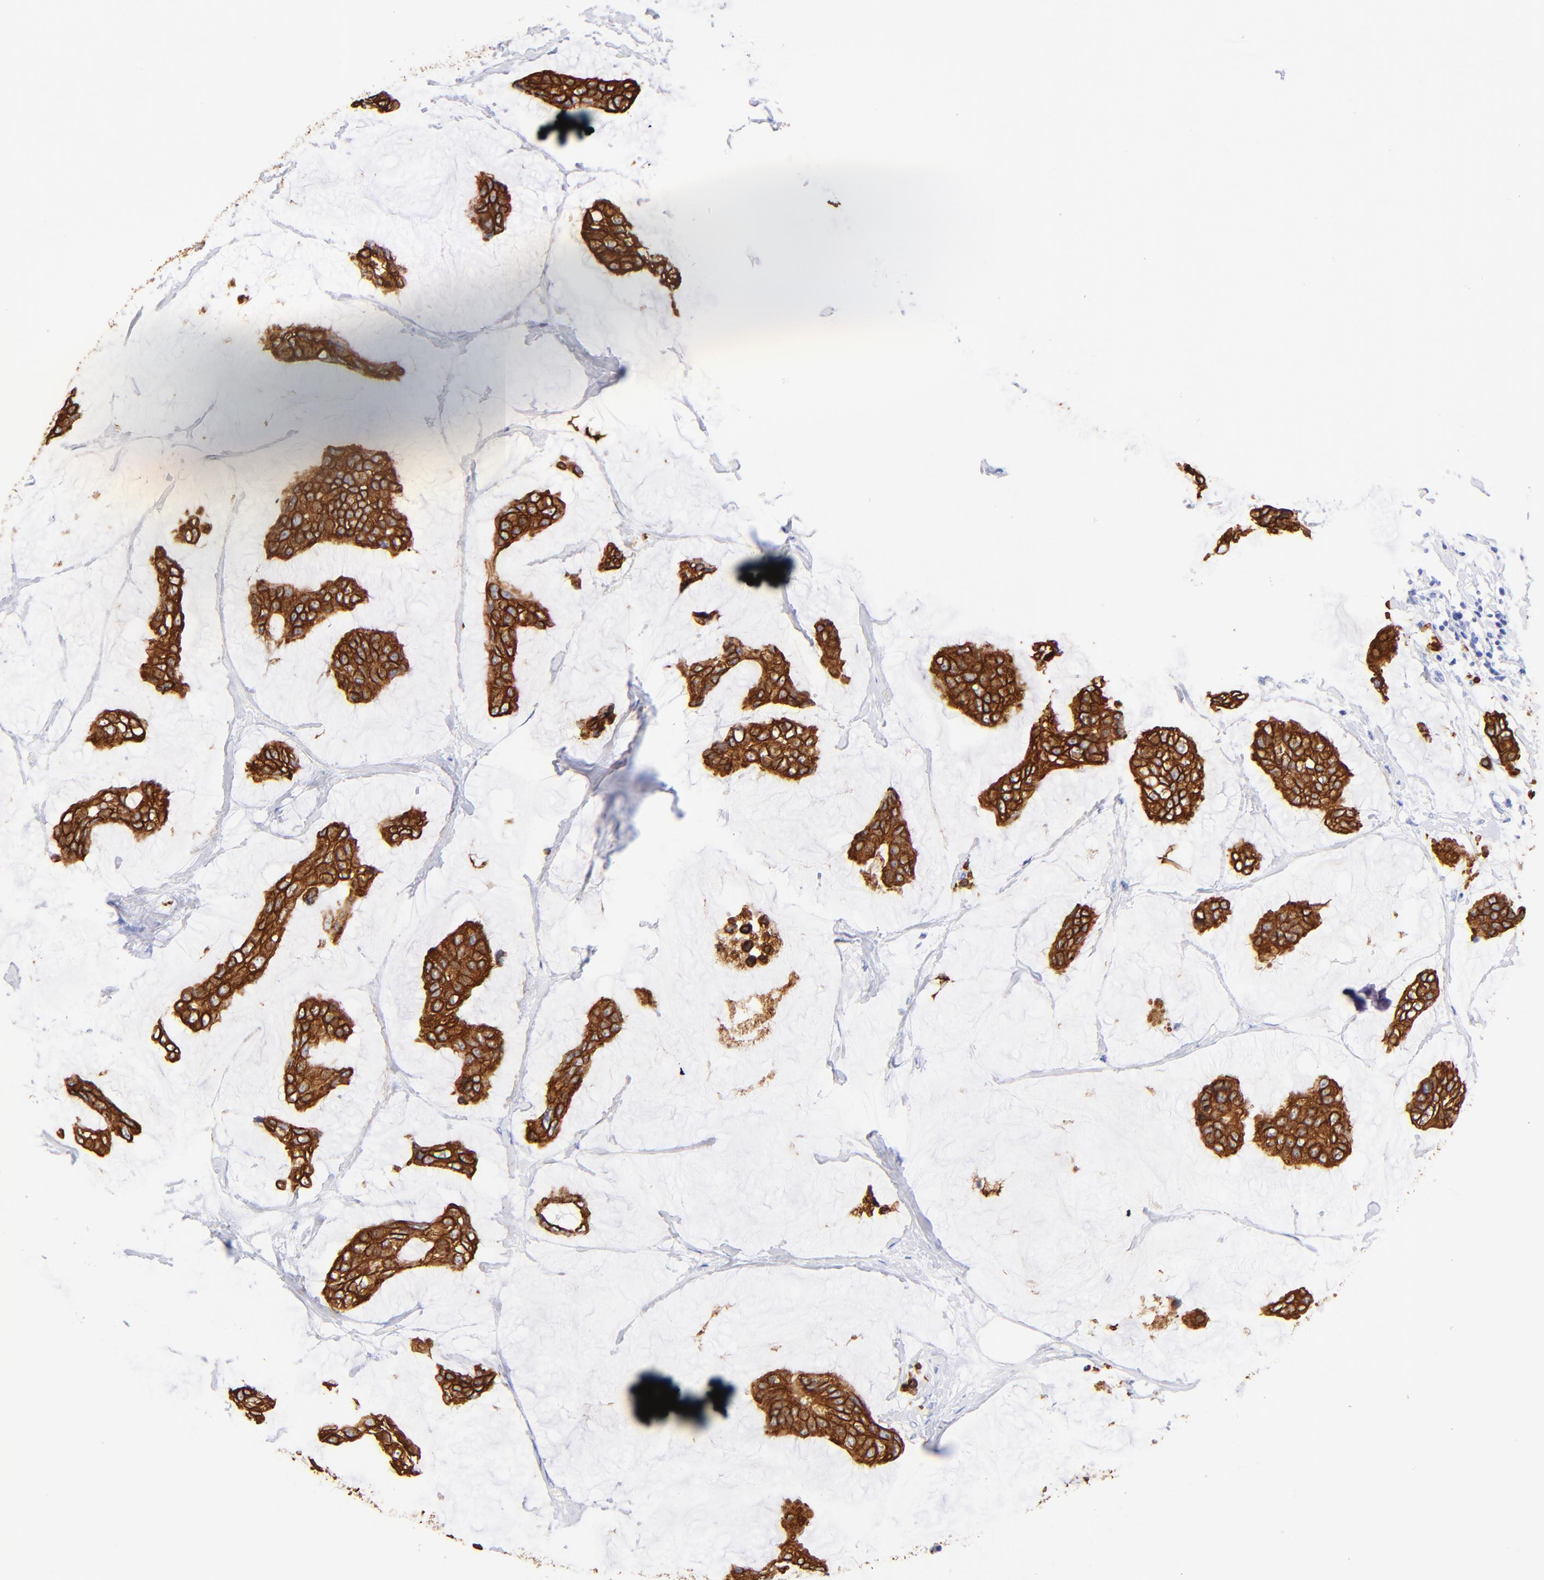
{"staining": {"intensity": "strong", "quantity": ">75%", "location": "cytoplasmic/membranous"}, "tissue": "breast cancer", "cell_type": "Tumor cells", "image_type": "cancer", "snomed": [{"axis": "morphology", "description": "Duct carcinoma"}, {"axis": "topography", "description": "Breast"}], "caption": "Protein analysis of breast cancer (intraductal carcinoma) tissue exhibits strong cytoplasmic/membranous staining in about >75% of tumor cells.", "gene": "KRT19", "patient": {"sex": "female", "age": 93}}